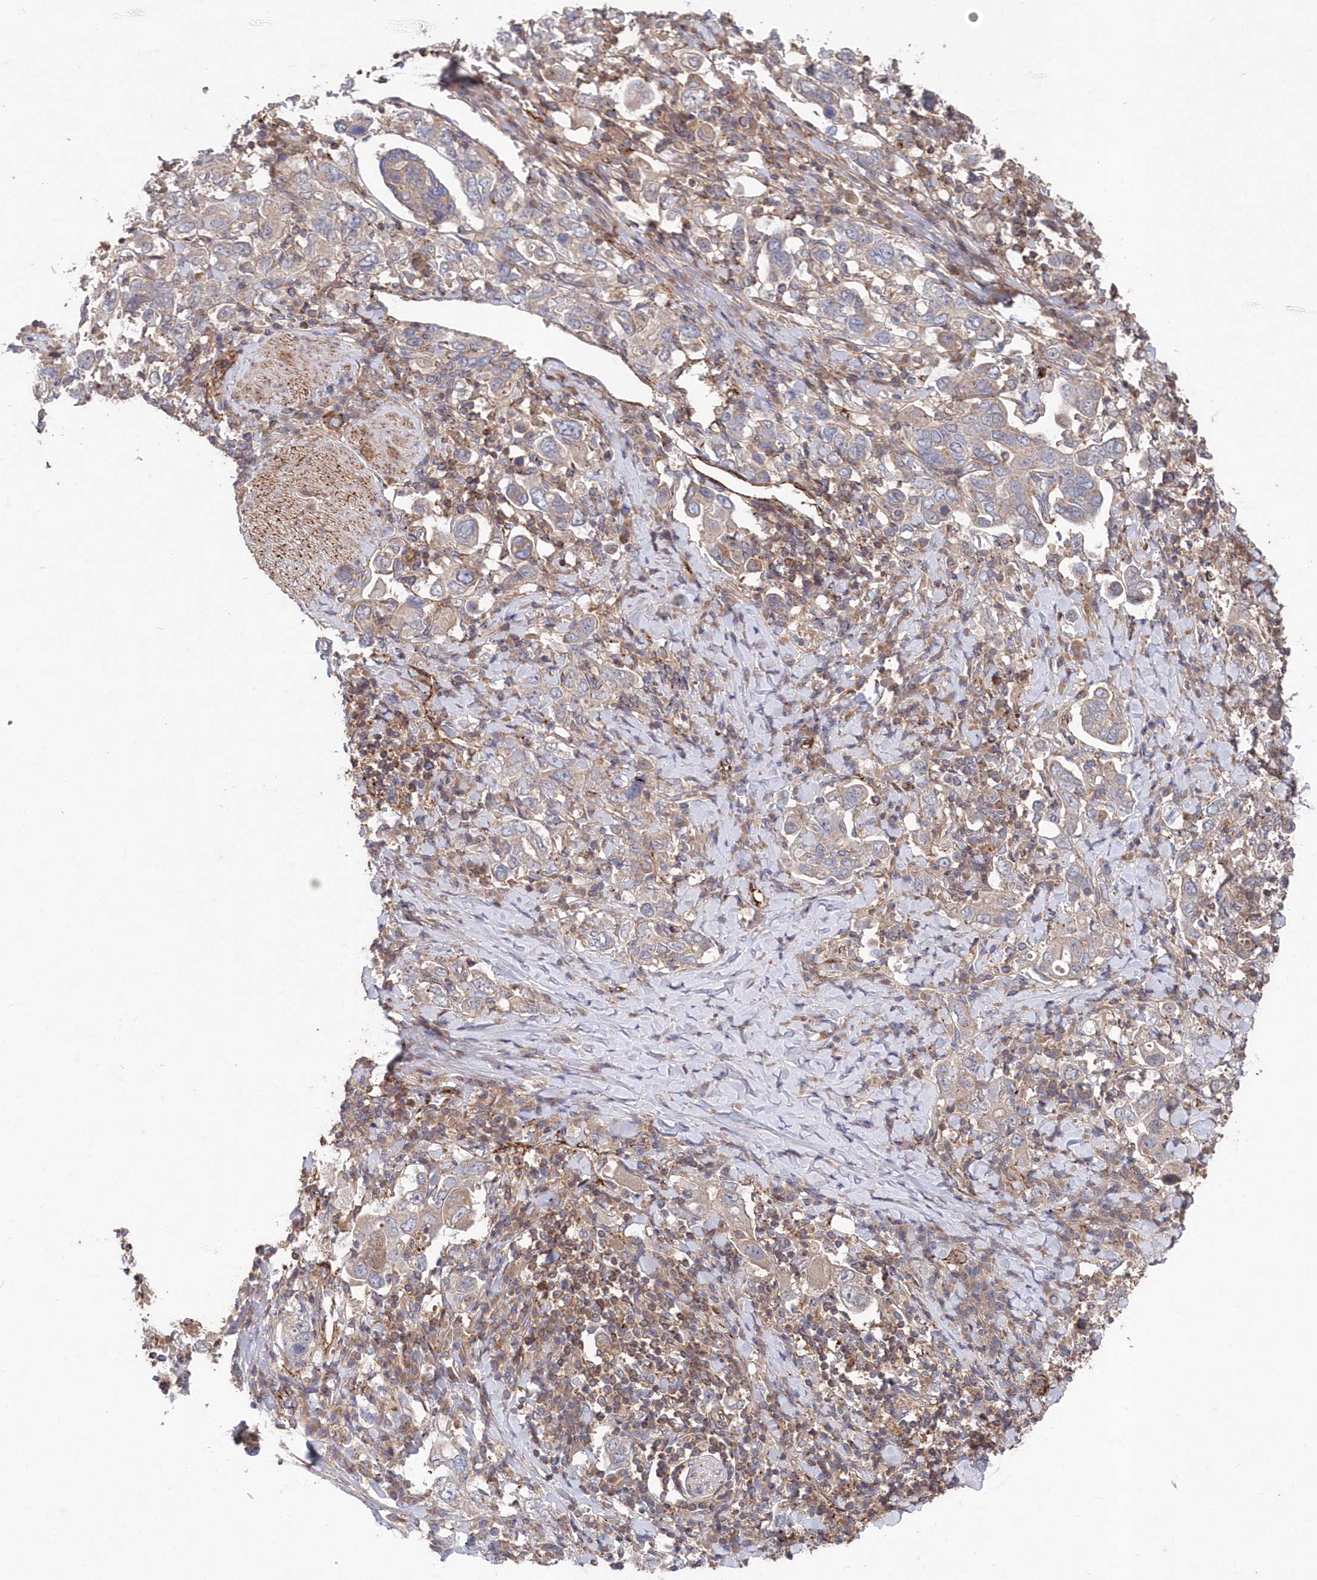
{"staining": {"intensity": "negative", "quantity": "none", "location": "none"}, "tissue": "stomach cancer", "cell_type": "Tumor cells", "image_type": "cancer", "snomed": [{"axis": "morphology", "description": "Adenocarcinoma, NOS"}, {"axis": "topography", "description": "Stomach, upper"}], "caption": "IHC photomicrograph of neoplastic tissue: stomach cancer (adenocarcinoma) stained with DAB (3,3'-diaminobenzidine) demonstrates no significant protein positivity in tumor cells.", "gene": "ABHD14B", "patient": {"sex": "male", "age": 62}}